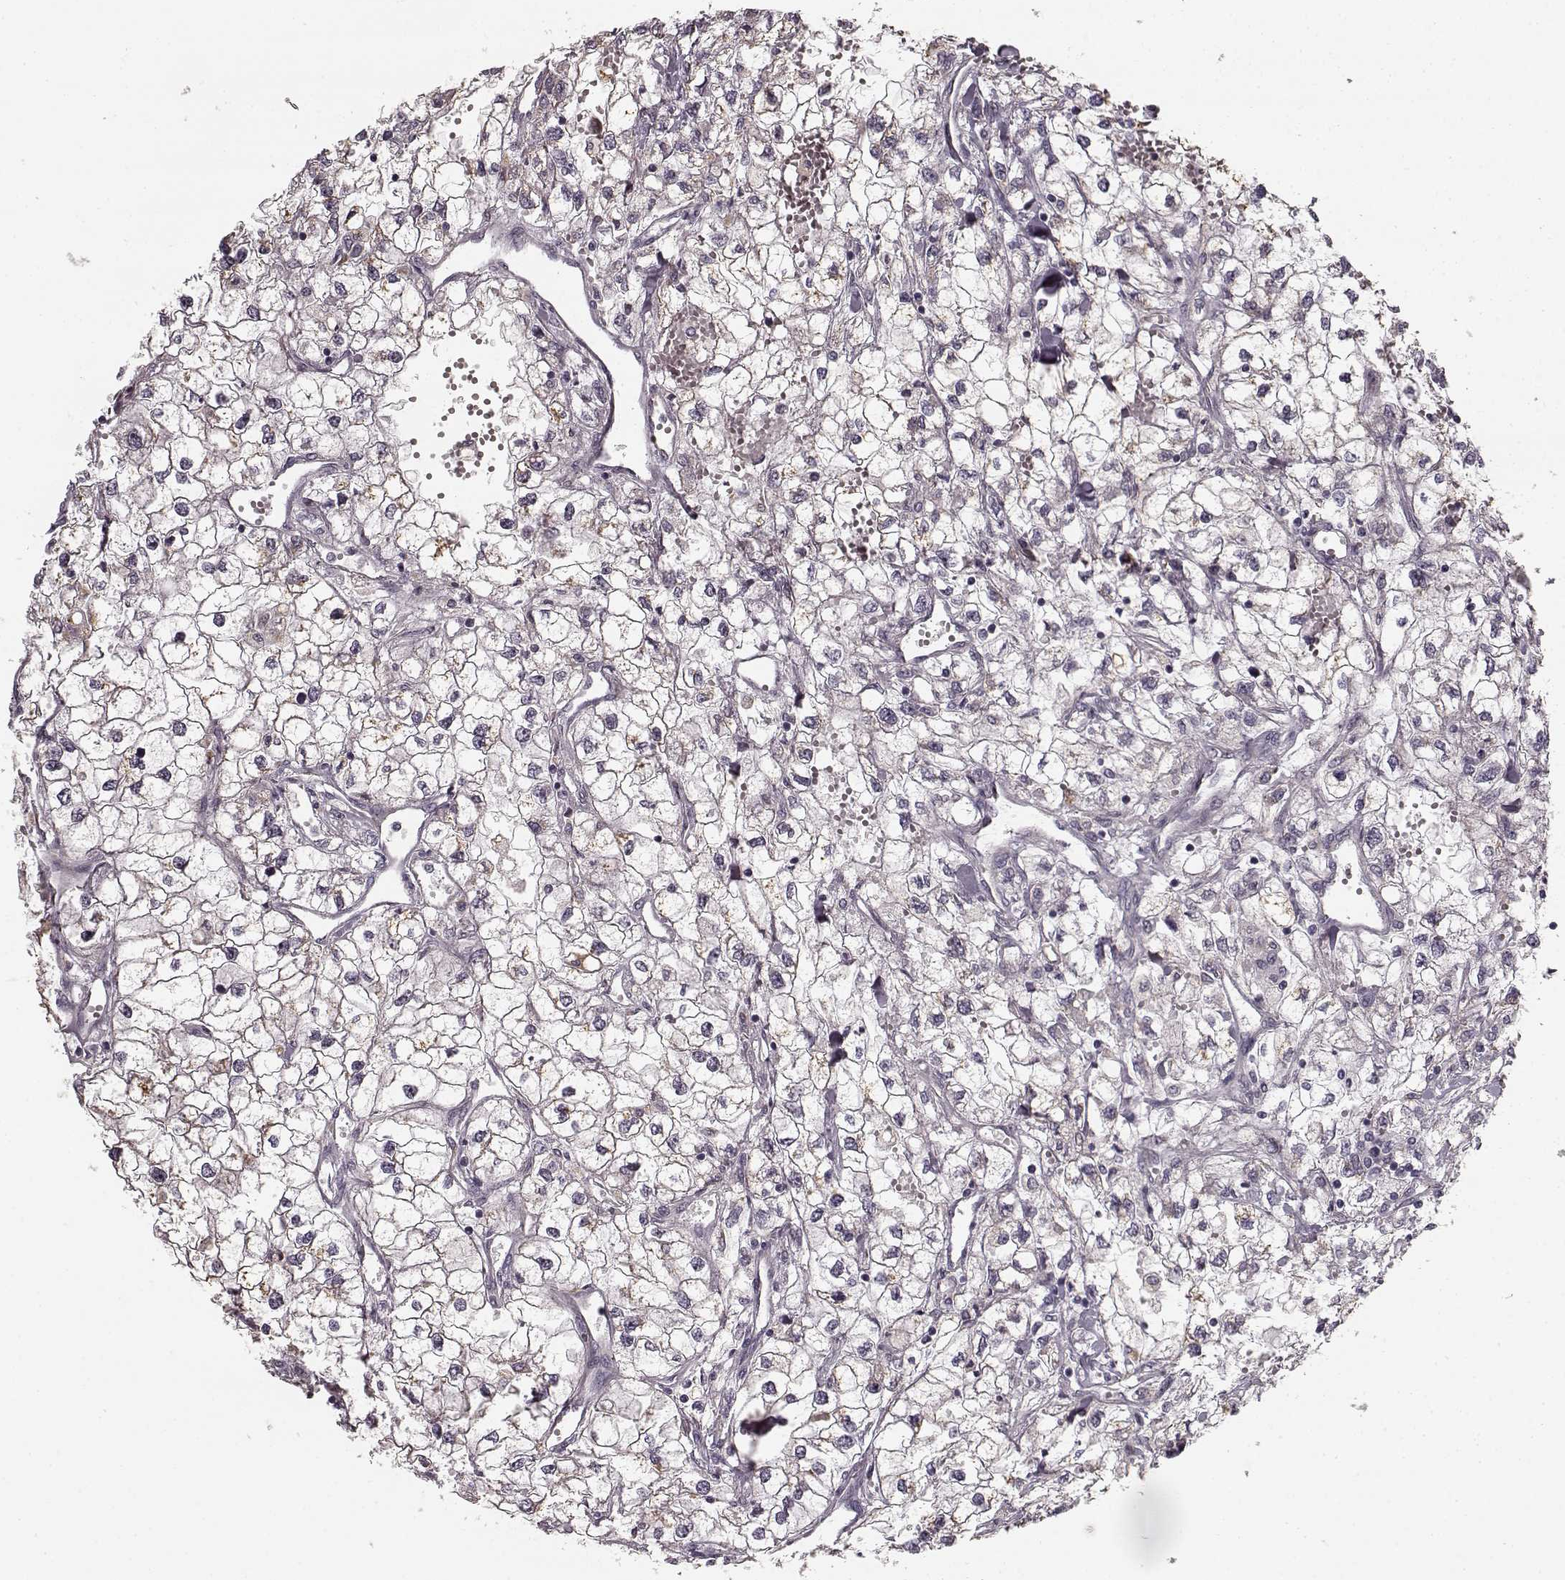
{"staining": {"intensity": "negative", "quantity": "none", "location": "none"}, "tissue": "renal cancer", "cell_type": "Tumor cells", "image_type": "cancer", "snomed": [{"axis": "morphology", "description": "Adenocarcinoma, NOS"}, {"axis": "topography", "description": "Kidney"}], "caption": "An IHC histopathology image of adenocarcinoma (renal) is shown. There is no staining in tumor cells of adenocarcinoma (renal). (Brightfield microscopy of DAB (3,3'-diaminobenzidine) immunohistochemistry at high magnification).", "gene": "HMMR", "patient": {"sex": "male", "age": 59}}